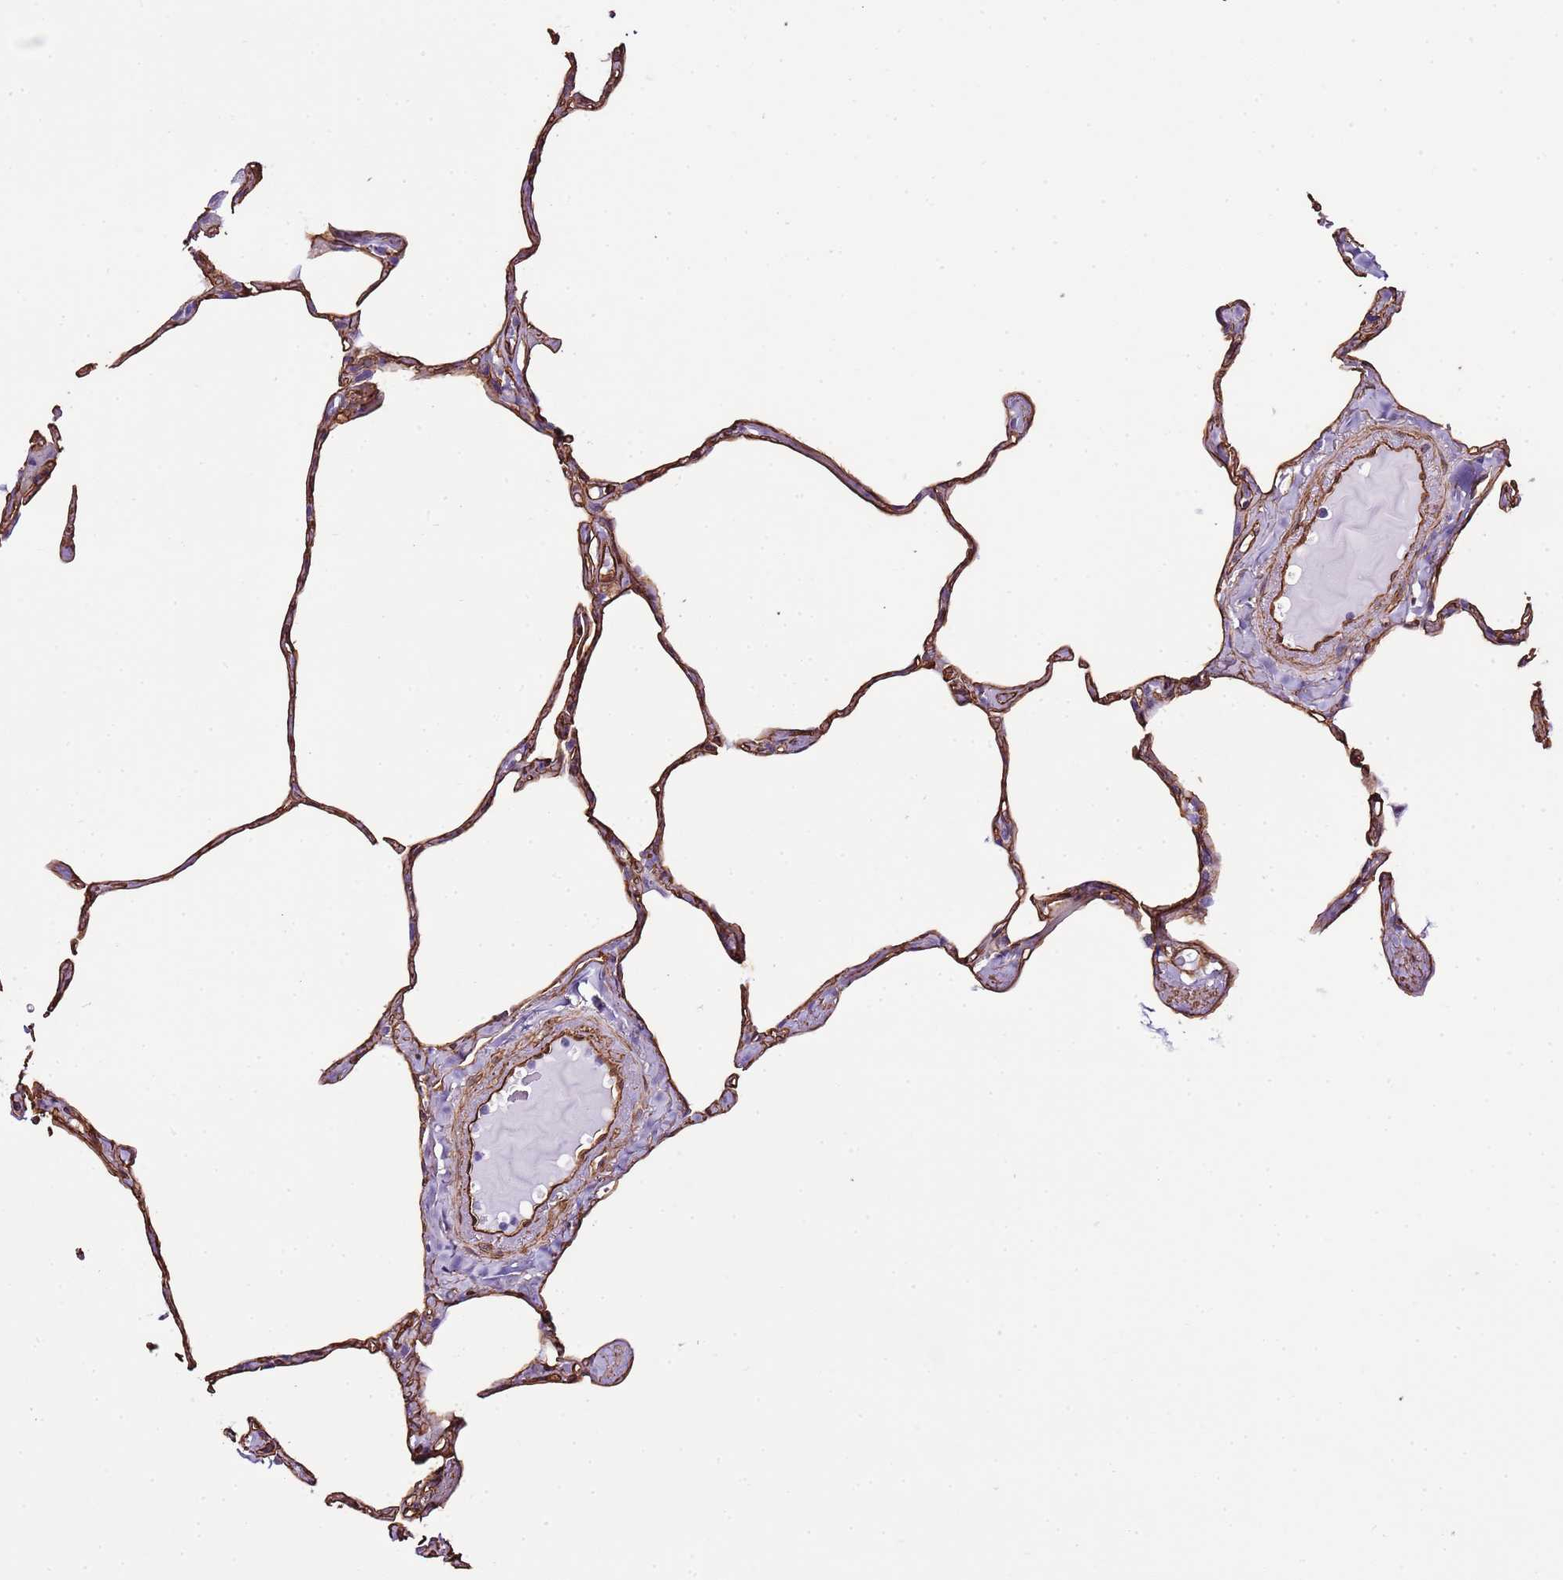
{"staining": {"intensity": "moderate", "quantity": ">75%", "location": "cytoplasmic/membranous"}, "tissue": "lung", "cell_type": "Alveolar cells", "image_type": "normal", "snomed": [{"axis": "morphology", "description": "Normal tissue, NOS"}, {"axis": "topography", "description": "Lung"}], "caption": "Benign lung exhibits moderate cytoplasmic/membranous positivity in about >75% of alveolar cells (DAB (3,3'-diaminobenzidine) IHC, brown staining for protein, blue staining for nuclei)..", "gene": "CTDSPL", "patient": {"sex": "male", "age": 65}}